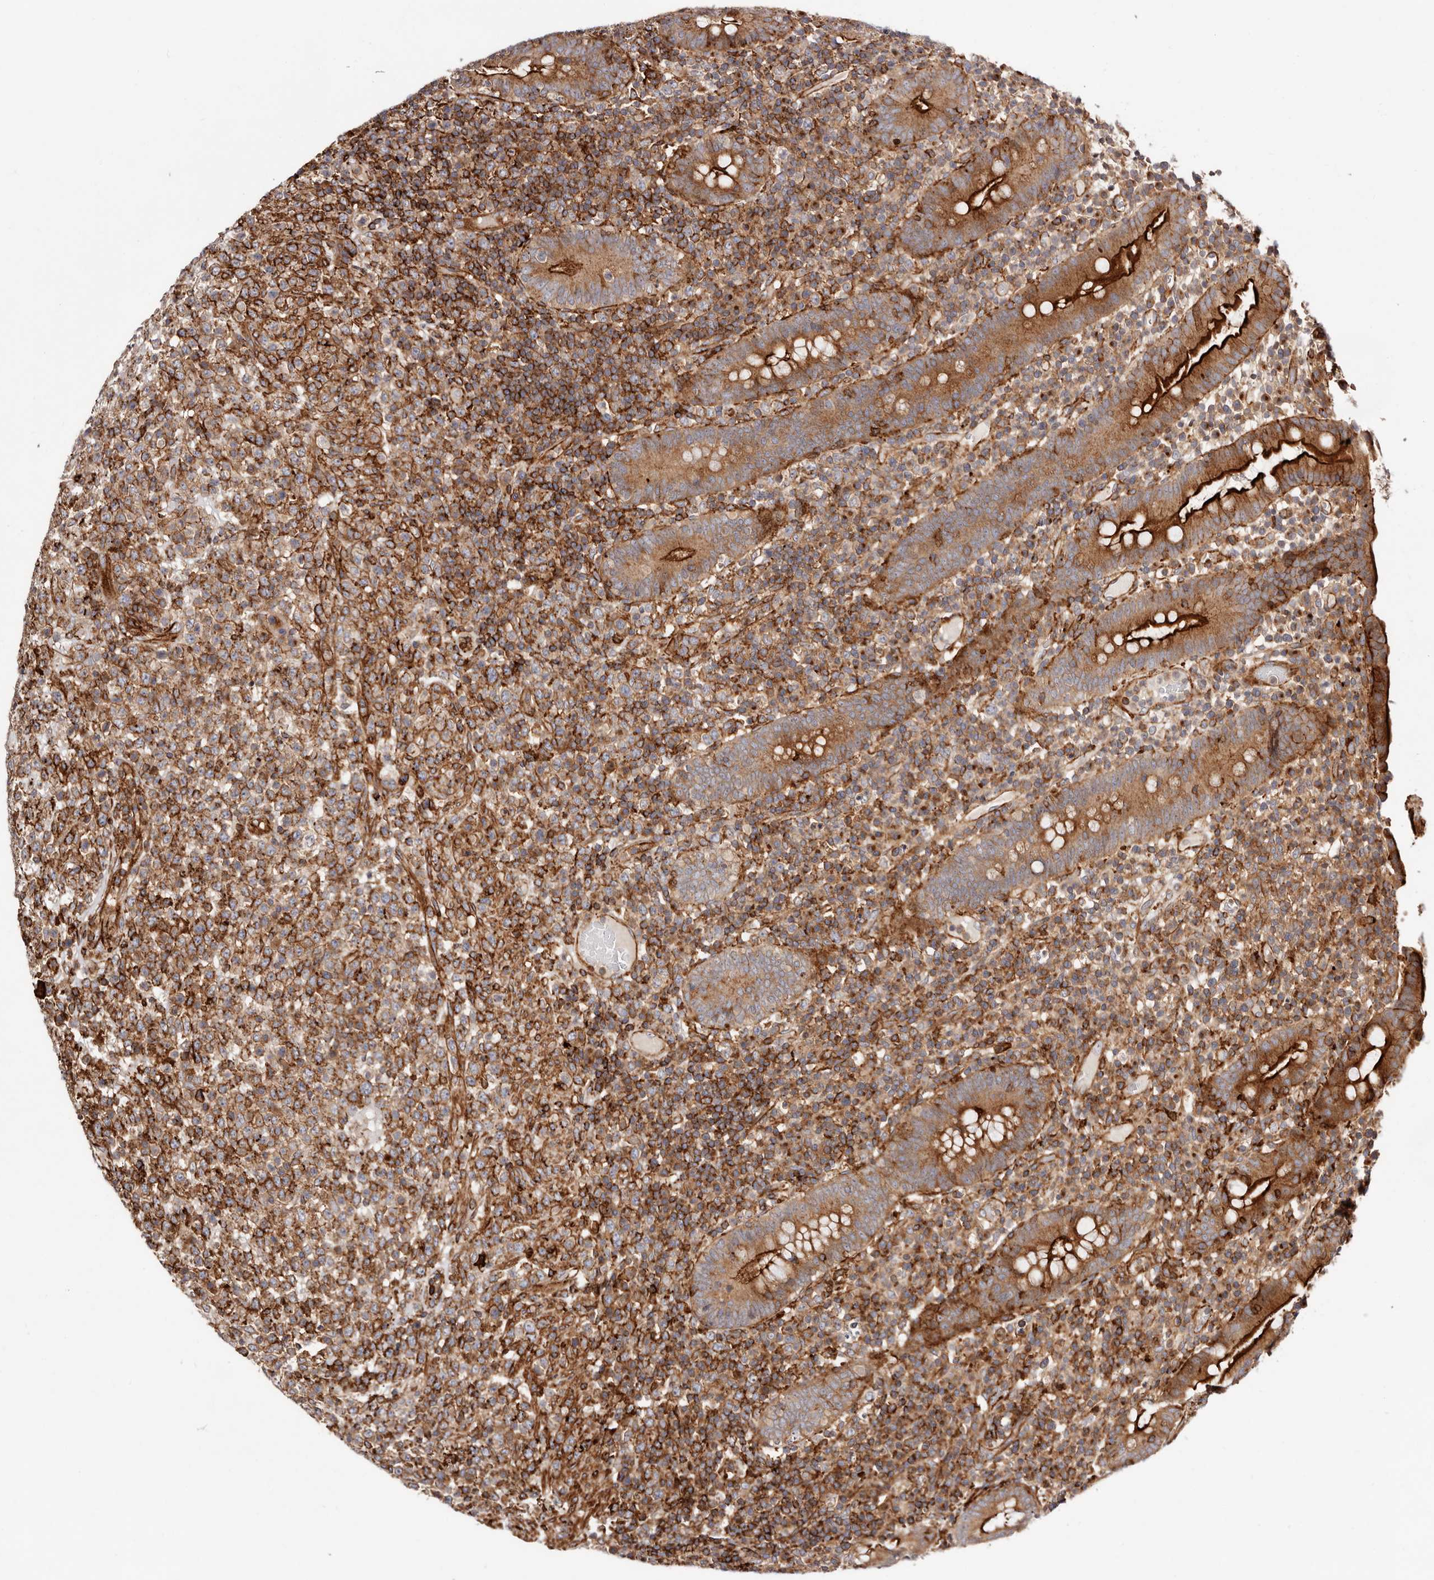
{"staining": {"intensity": "strong", "quantity": ">75%", "location": "cytoplasmic/membranous"}, "tissue": "lymphoma", "cell_type": "Tumor cells", "image_type": "cancer", "snomed": [{"axis": "morphology", "description": "Malignant lymphoma, non-Hodgkin's type, High grade"}, {"axis": "topography", "description": "Colon"}], "caption": "A high-resolution photomicrograph shows immunohistochemistry (IHC) staining of lymphoma, which demonstrates strong cytoplasmic/membranous positivity in about >75% of tumor cells.", "gene": "PTPN22", "patient": {"sex": "female", "age": 53}}